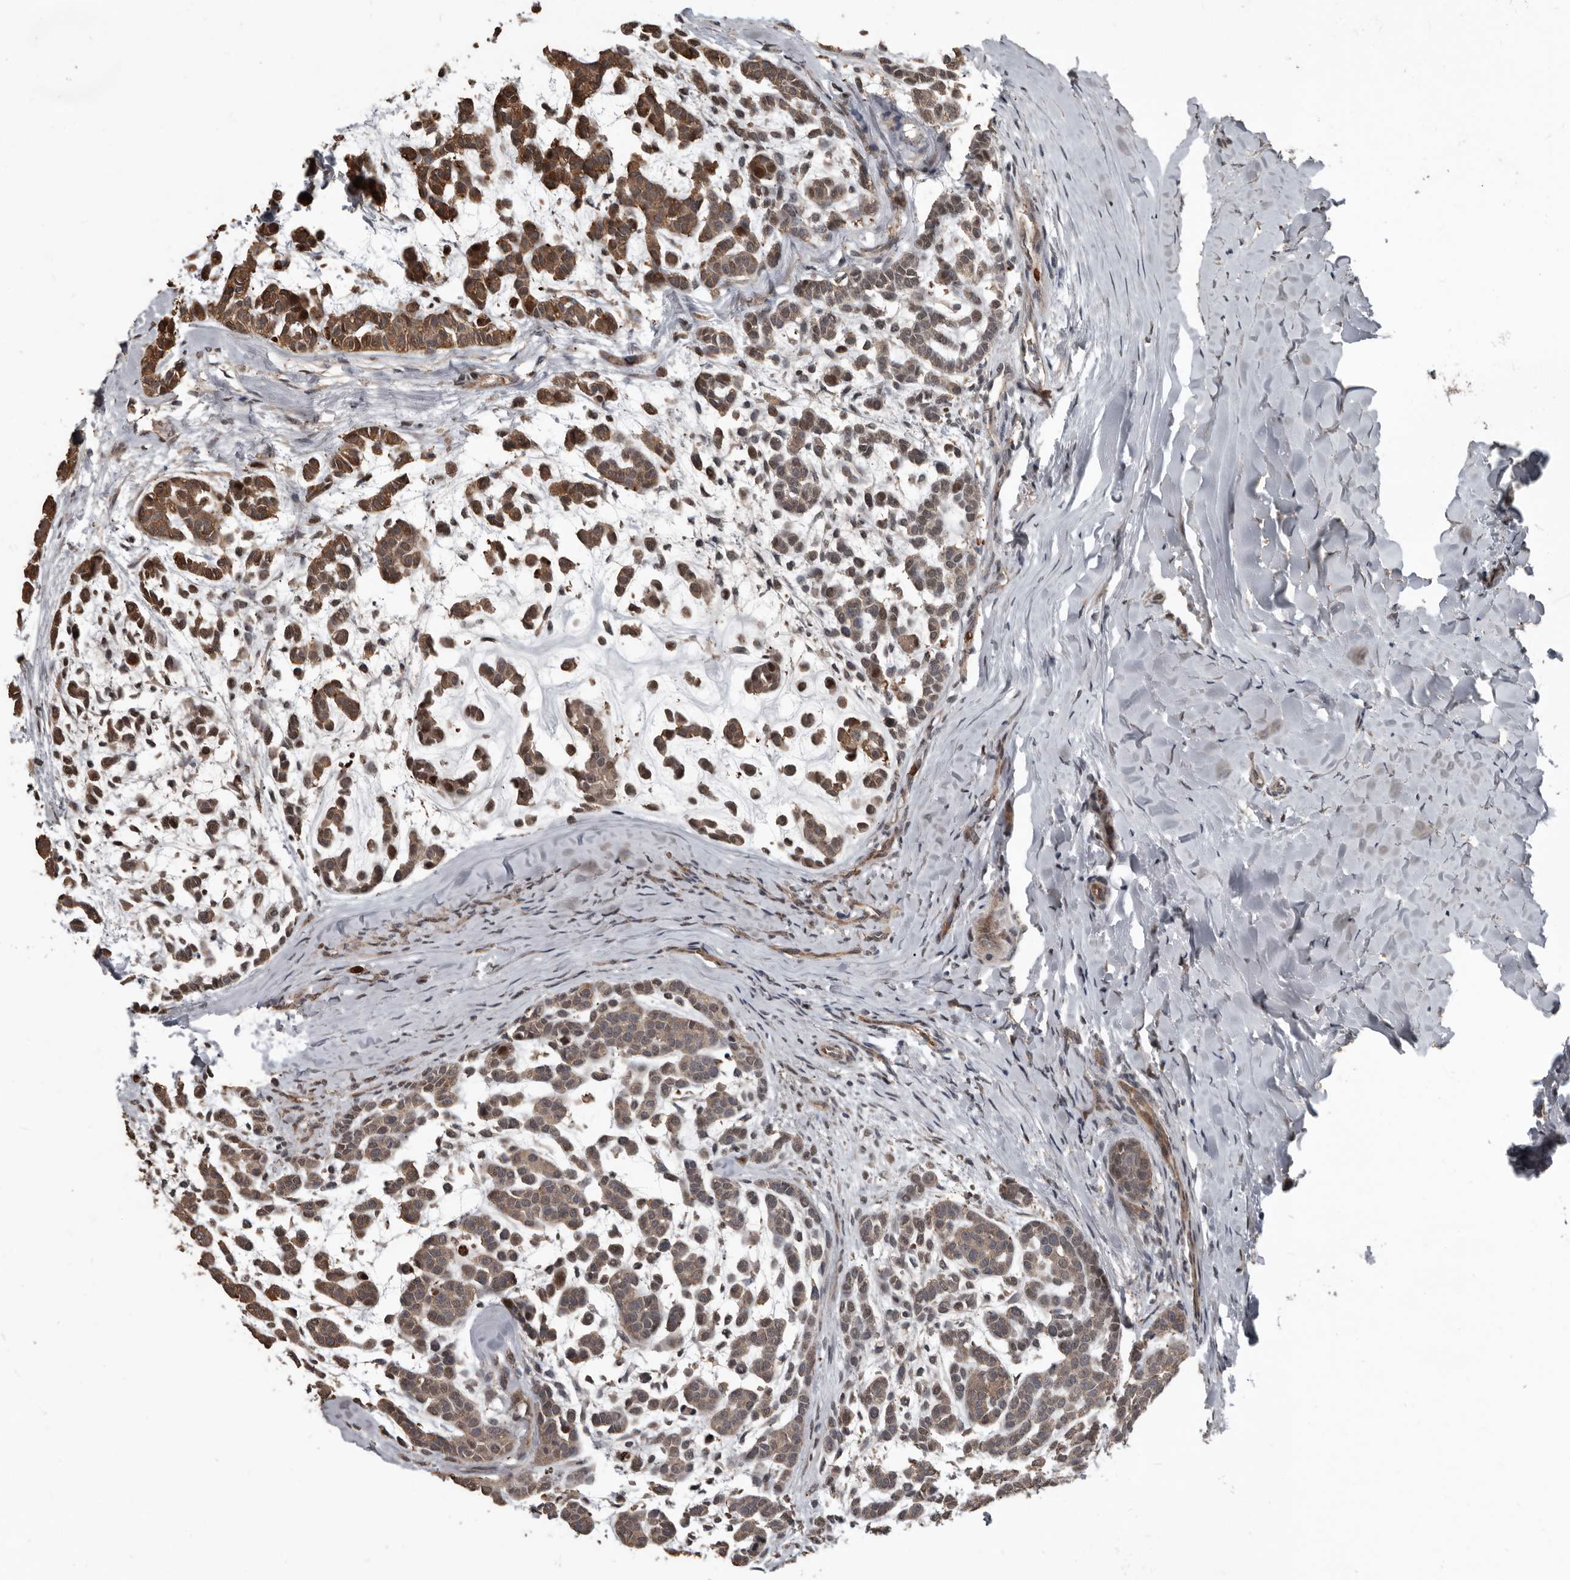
{"staining": {"intensity": "moderate", "quantity": ">75%", "location": "cytoplasmic/membranous,nuclear"}, "tissue": "head and neck cancer", "cell_type": "Tumor cells", "image_type": "cancer", "snomed": [{"axis": "morphology", "description": "Adenocarcinoma, NOS"}, {"axis": "morphology", "description": "Adenoma, NOS"}, {"axis": "topography", "description": "Head-Neck"}], "caption": "Immunohistochemical staining of head and neck adenocarcinoma demonstrates medium levels of moderate cytoplasmic/membranous and nuclear protein expression in about >75% of tumor cells.", "gene": "FSBP", "patient": {"sex": "female", "age": 55}}